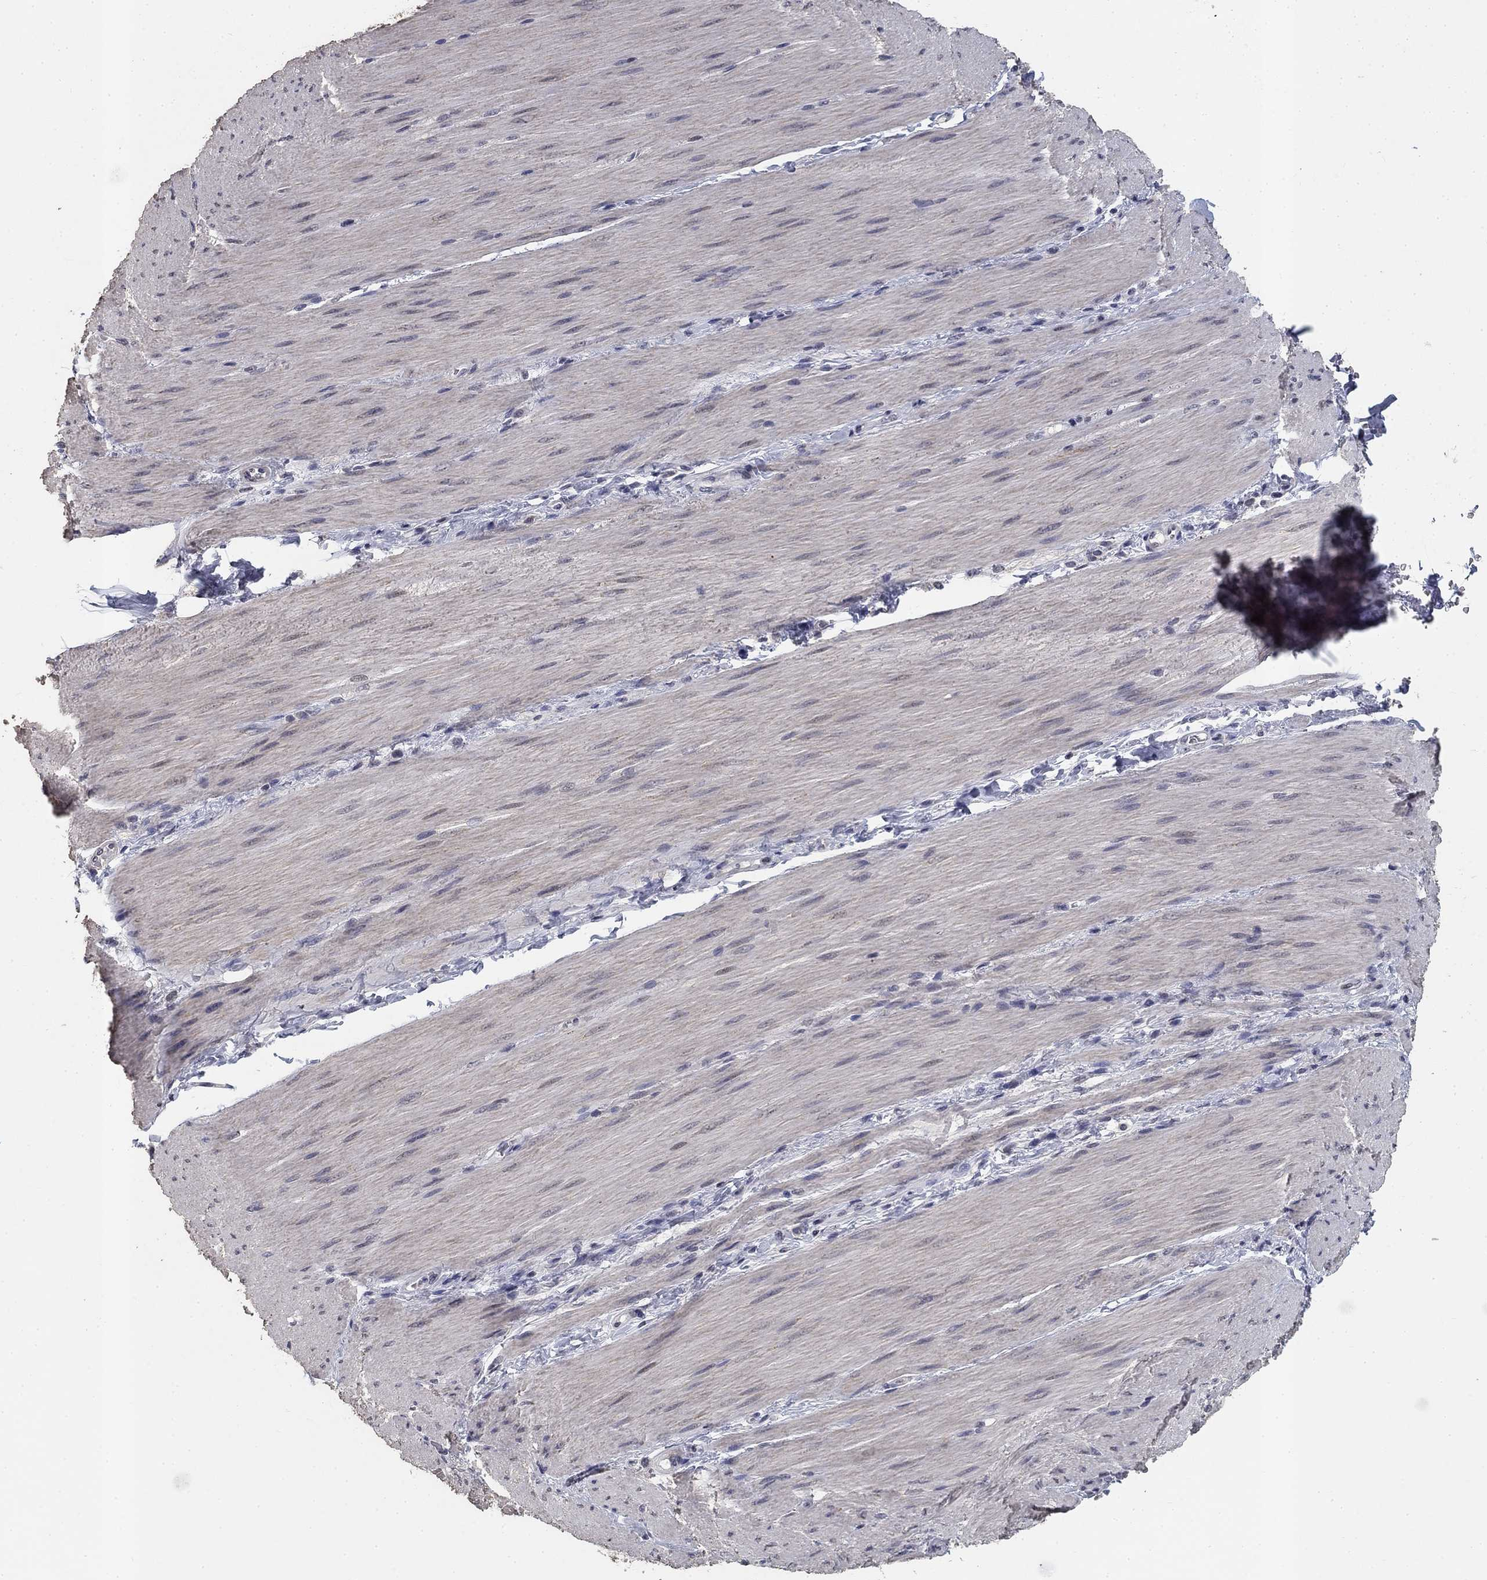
{"staining": {"intensity": "negative", "quantity": "none", "location": "none"}, "tissue": "adipose tissue", "cell_type": "Adipocytes", "image_type": "normal", "snomed": [{"axis": "morphology", "description": "Normal tissue, NOS"}, {"axis": "topography", "description": "Smooth muscle"}, {"axis": "topography", "description": "Duodenum"}, {"axis": "topography", "description": "Peripheral nerve tissue"}], "caption": "Unremarkable adipose tissue was stained to show a protein in brown. There is no significant positivity in adipocytes. Brightfield microscopy of immunohistochemistry stained with DAB (brown) and hematoxylin (blue), captured at high magnification.", "gene": "SPATA33", "patient": {"sex": "female", "age": 61}}